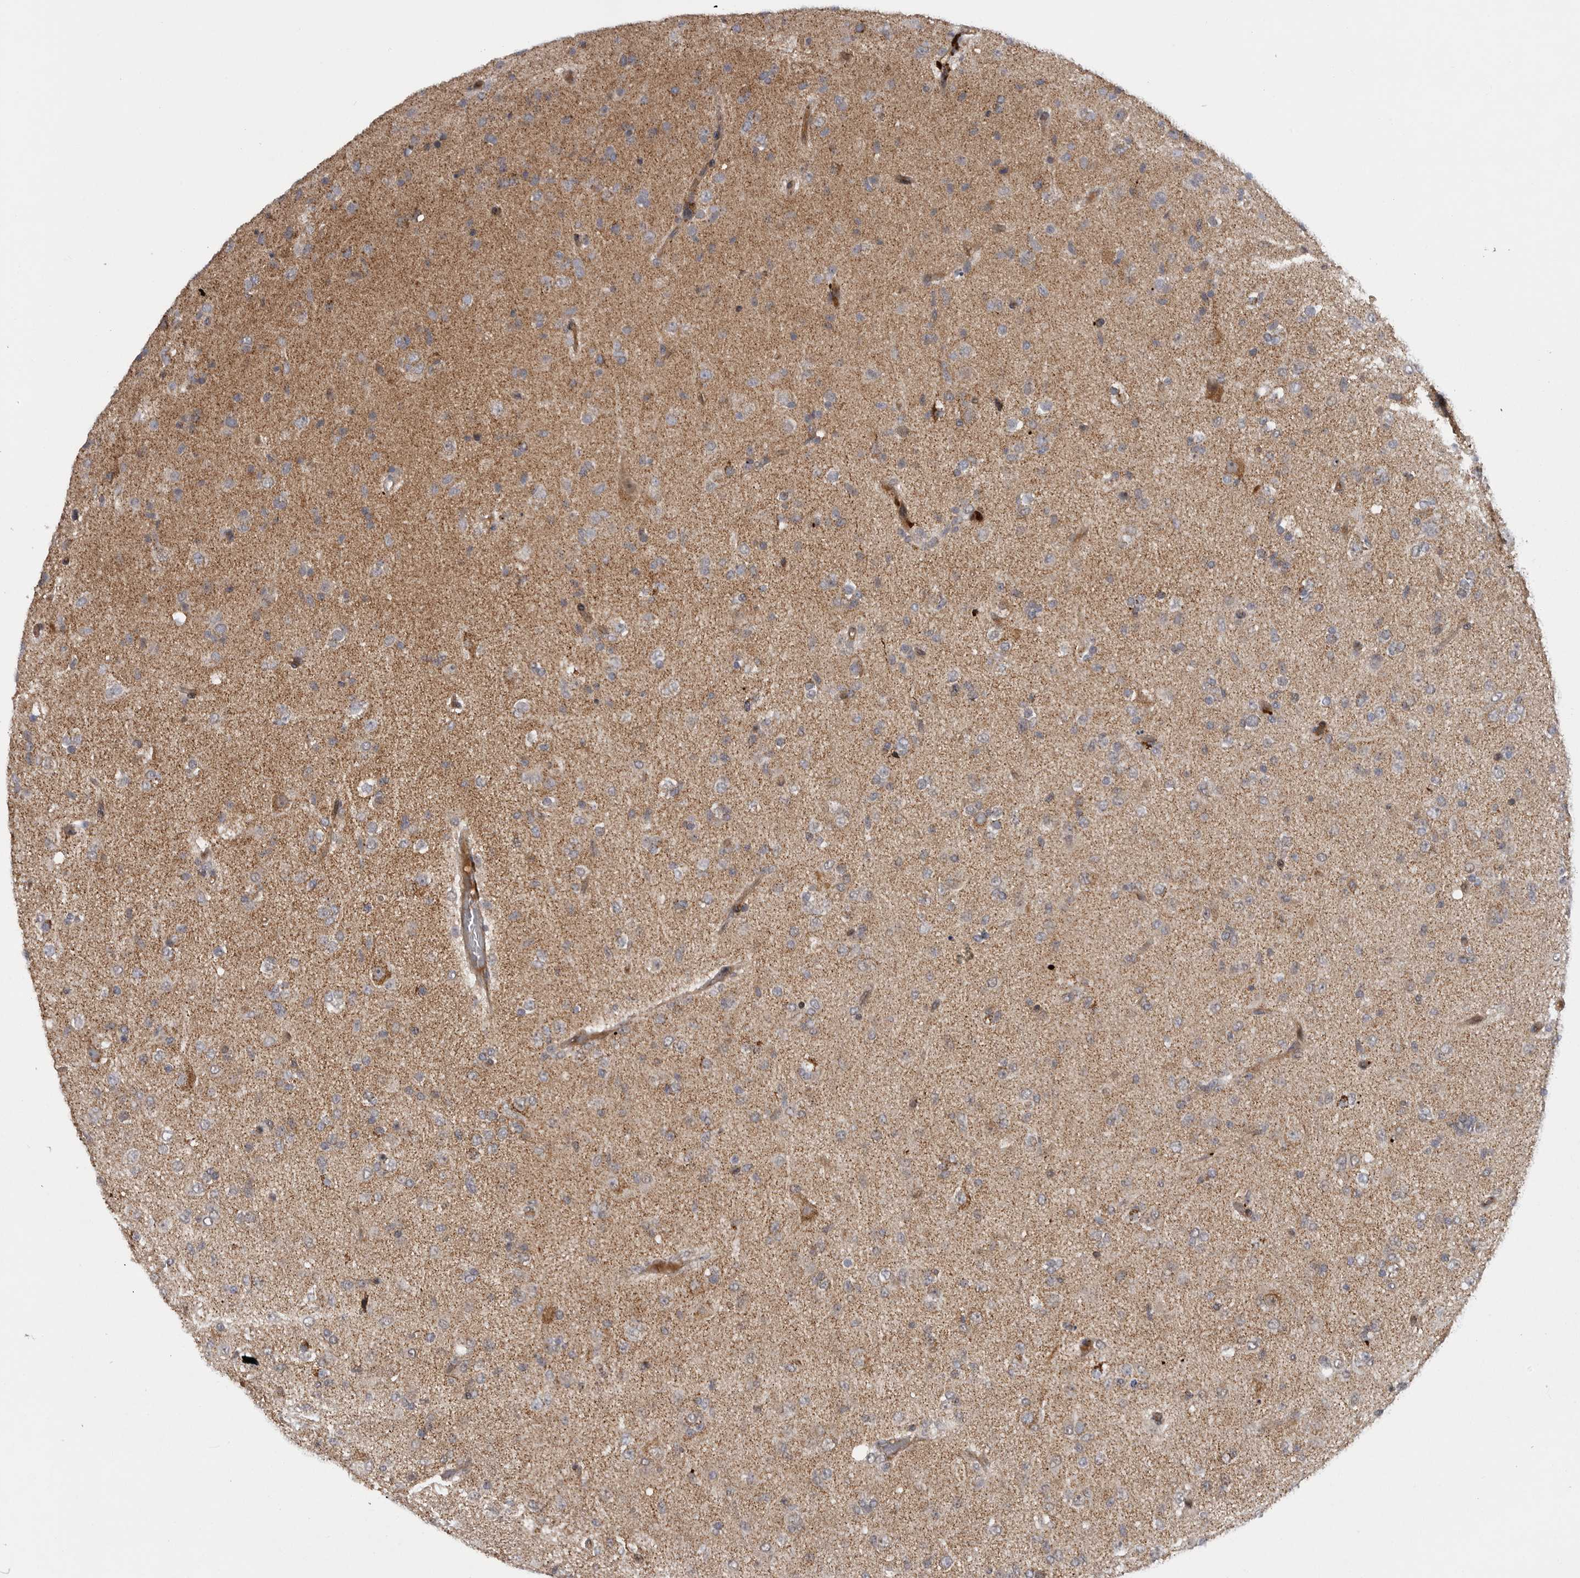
{"staining": {"intensity": "weak", "quantity": "<25%", "location": "cytoplasmic/membranous"}, "tissue": "glioma", "cell_type": "Tumor cells", "image_type": "cancer", "snomed": [{"axis": "morphology", "description": "Glioma, malignant, Low grade"}, {"axis": "topography", "description": "Brain"}], "caption": "High magnification brightfield microscopy of low-grade glioma (malignant) stained with DAB (brown) and counterstained with hematoxylin (blue): tumor cells show no significant expression.", "gene": "TMPRSS11F", "patient": {"sex": "male", "age": 65}}